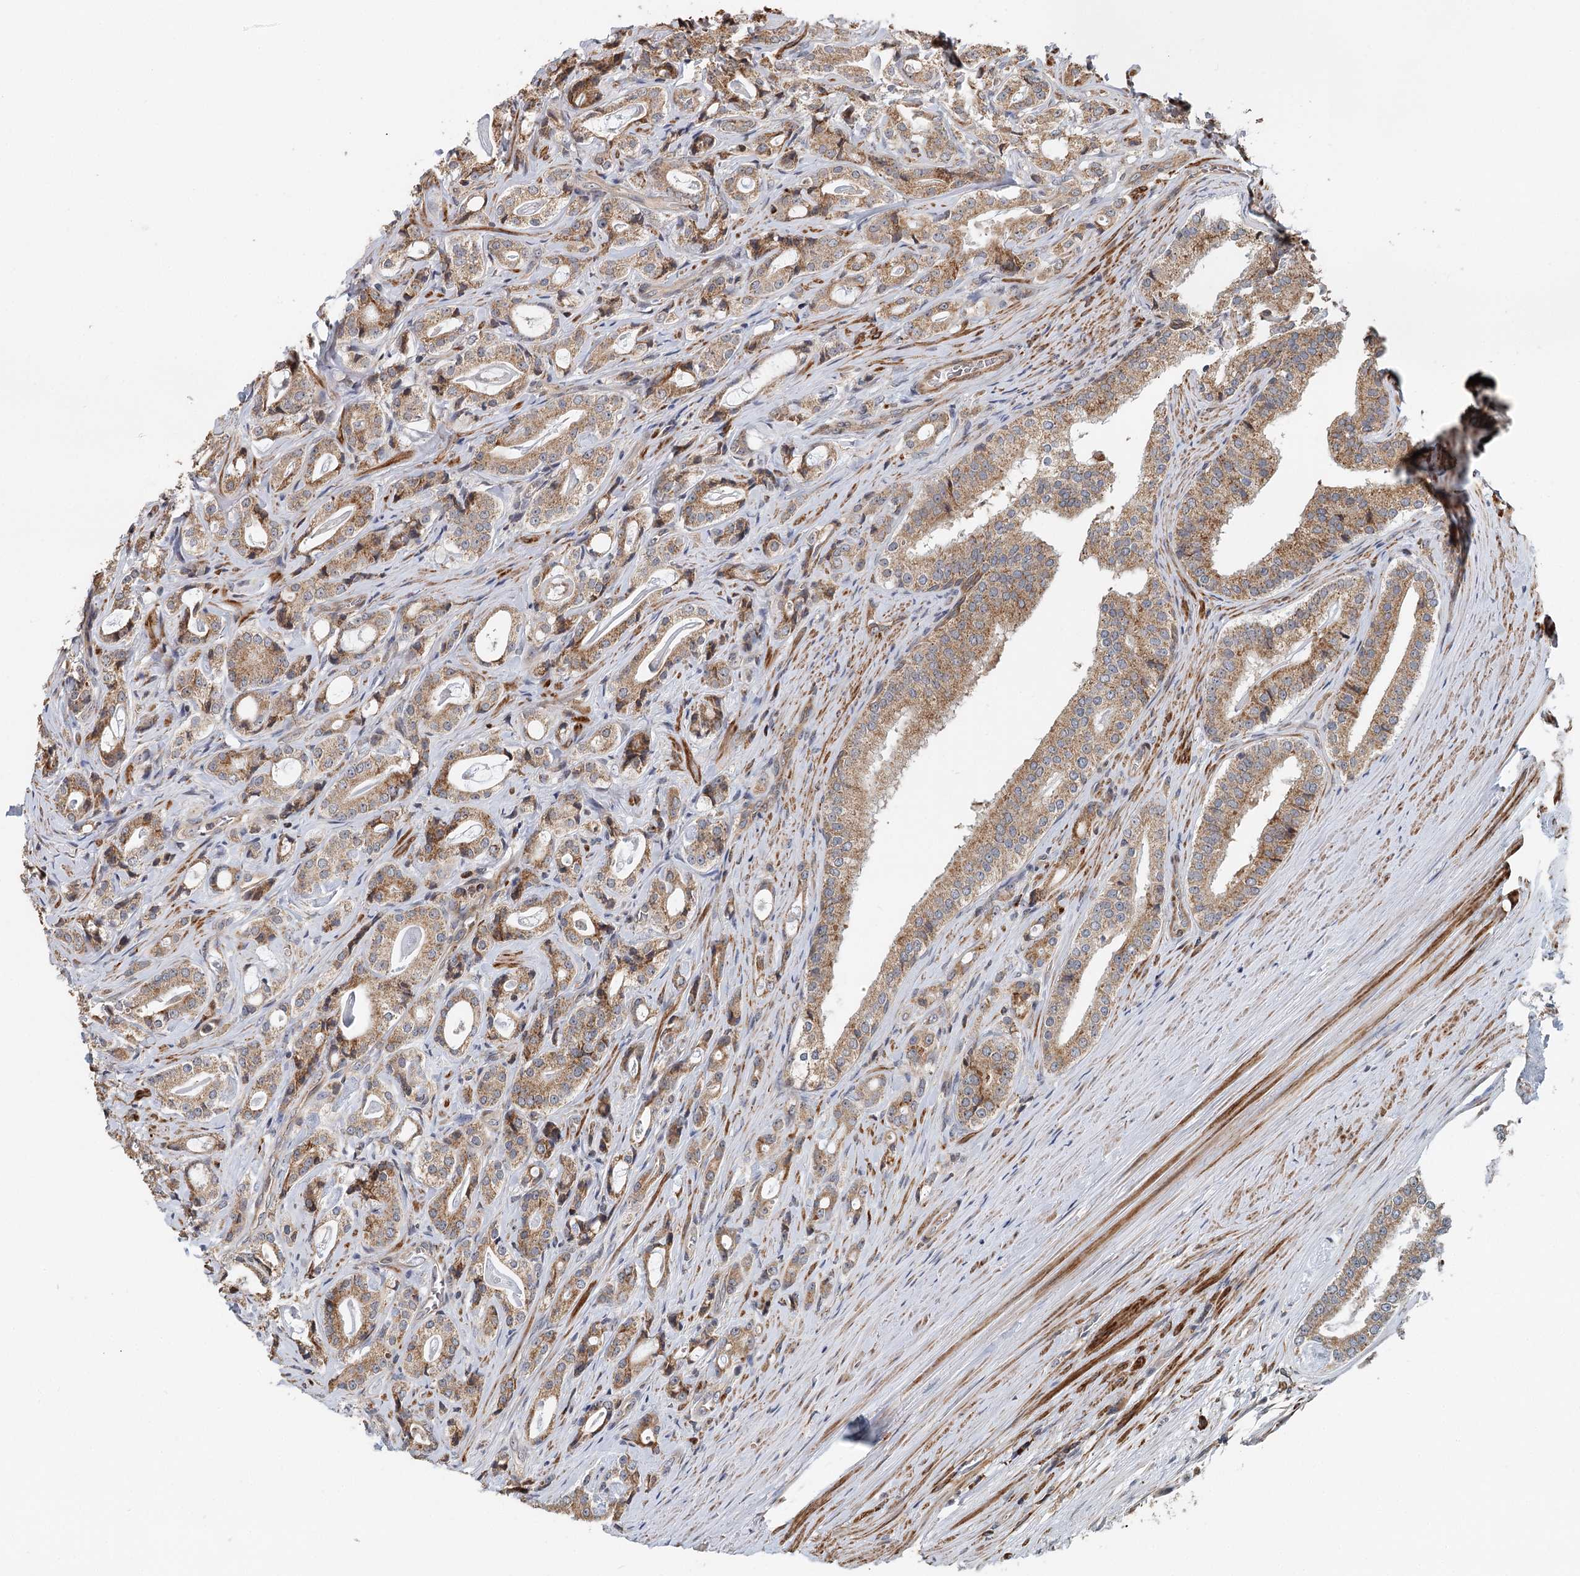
{"staining": {"intensity": "moderate", "quantity": ">75%", "location": "cytoplasmic/membranous"}, "tissue": "prostate cancer", "cell_type": "Tumor cells", "image_type": "cancer", "snomed": [{"axis": "morphology", "description": "Adenocarcinoma, High grade"}, {"axis": "topography", "description": "Prostate"}], "caption": "Adenocarcinoma (high-grade) (prostate) stained with a brown dye exhibits moderate cytoplasmic/membranous positive staining in about >75% of tumor cells.", "gene": "RNF111", "patient": {"sex": "male", "age": 63}}